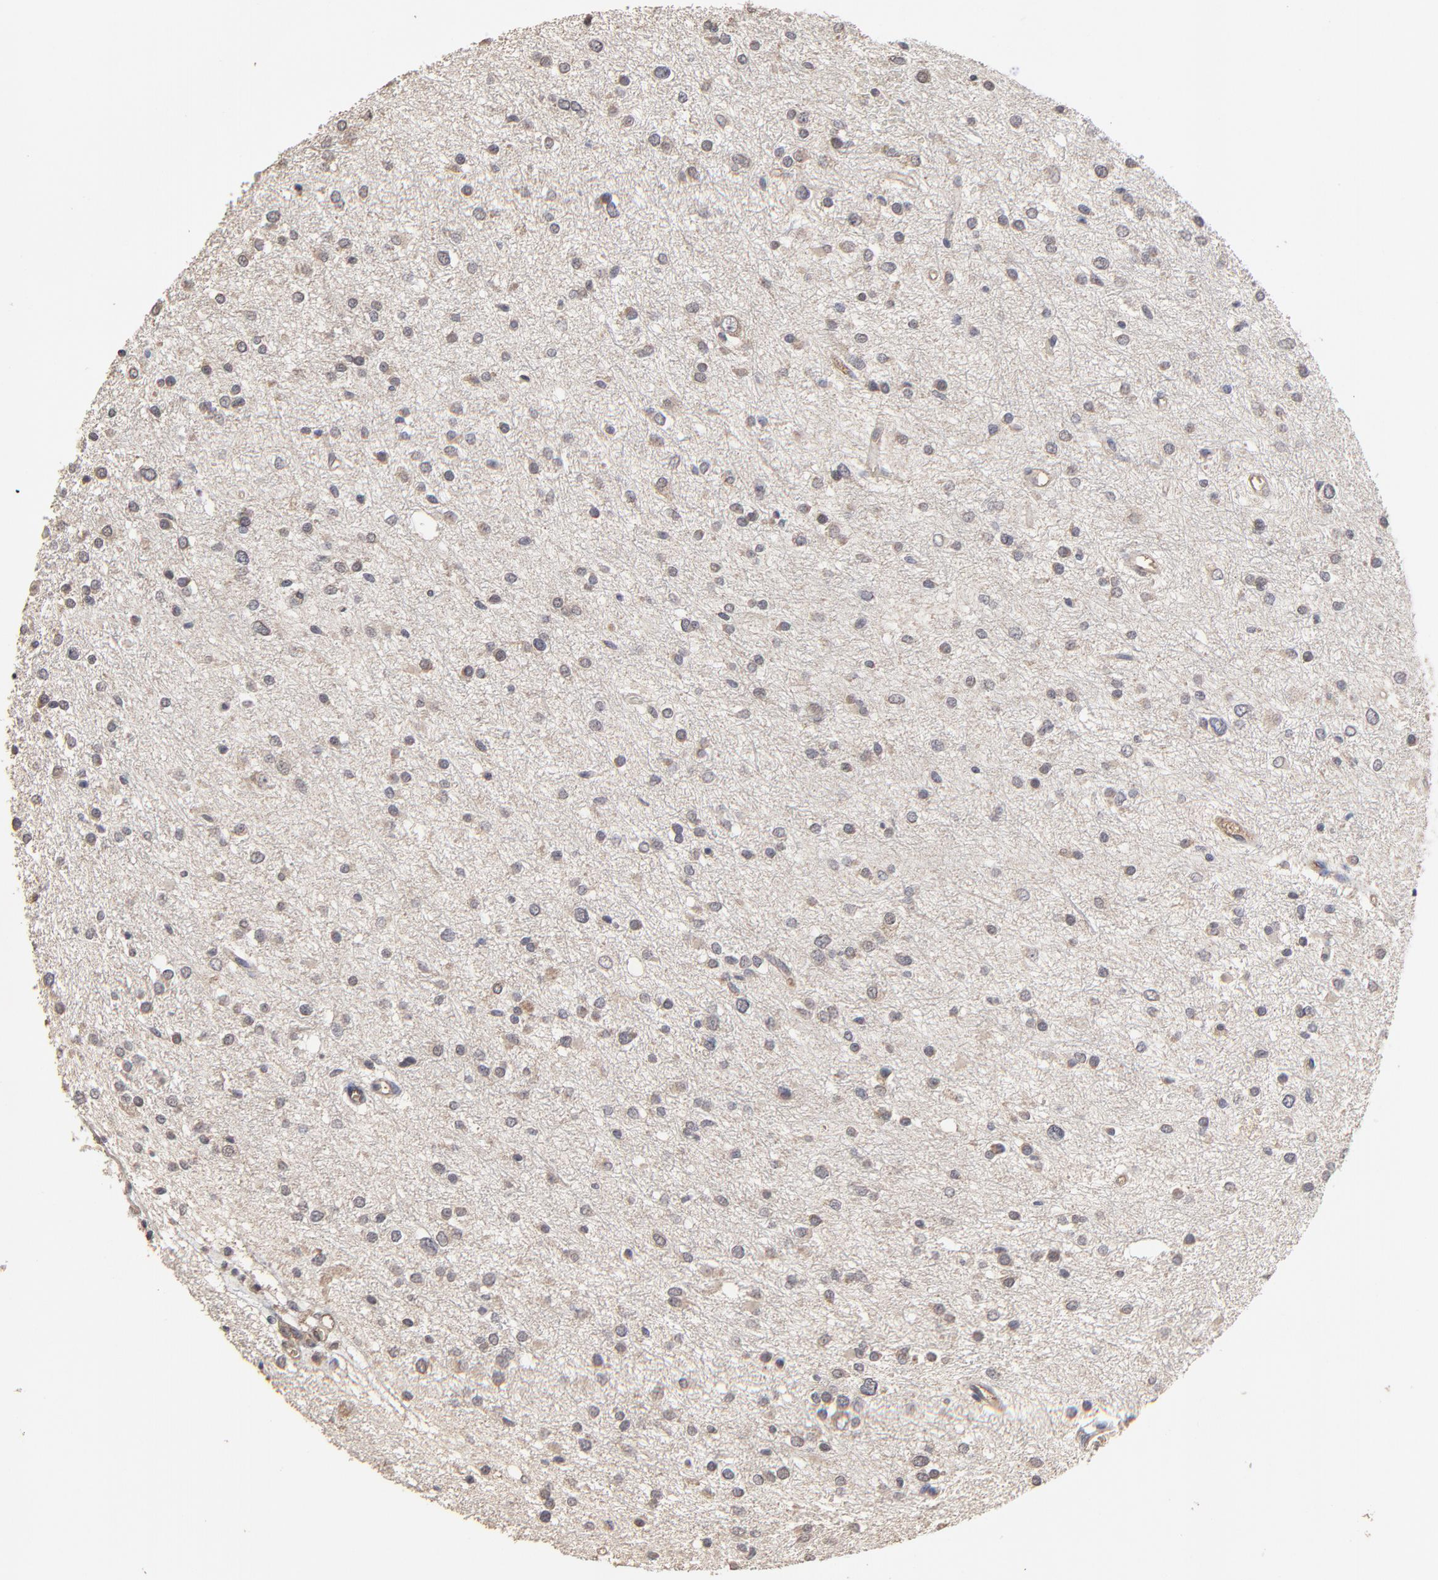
{"staining": {"intensity": "negative", "quantity": "none", "location": "none"}, "tissue": "glioma", "cell_type": "Tumor cells", "image_type": "cancer", "snomed": [{"axis": "morphology", "description": "Glioma, malignant, Low grade"}, {"axis": "topography", "description": "Brain"}], "caption": "An image of human malignant glioma (low-grade) is negative for staining in tumor cells.", "gene": "VPREB3", "patient": {"sex": "female", "age": 36}}